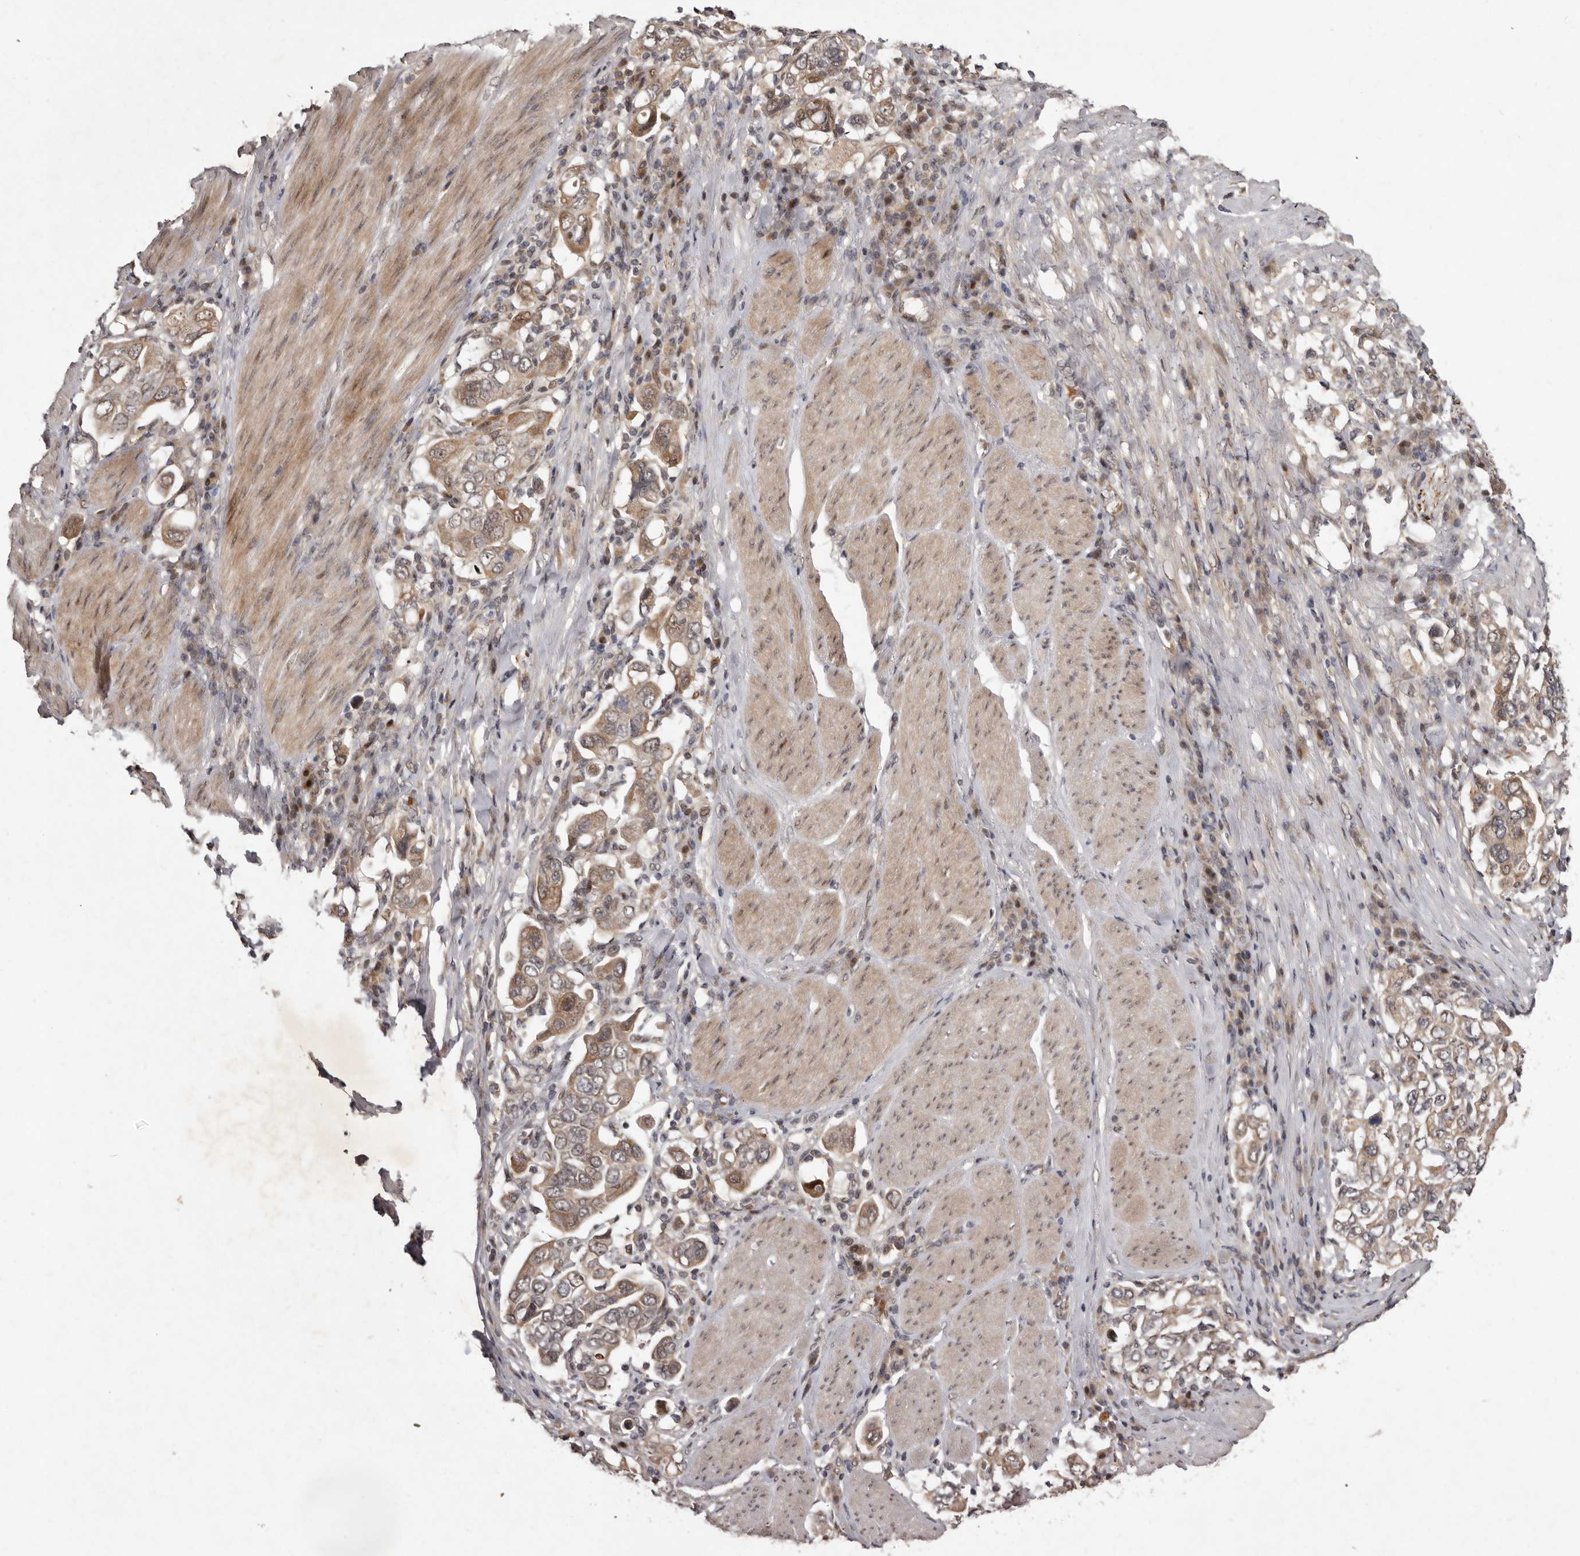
{"staining": {"intensity": "moderate", "quantity": ">75%", "location": "cytoplasmic/membranous"}, "tissue": "stomach cancer", "cell_type": "Tumor cells", "image_type": "cancer", "snomed": [{"axis": "morphology", "description": "Adenocarcinoma, NOS"}, {"axis": "topography", "description": "Stomach, upper"}], "caption": "Protein expression analysis of stomach cancer shows moderate cytoplasmic/membranous staining in about >75% of tumor cells. (DAB (3,3'-diaminobenzidine) IHC, brown staining for protein, blue staining for nuclei).", "gene": "ABL1", "patient": {"sex": "male", "age": 62}}